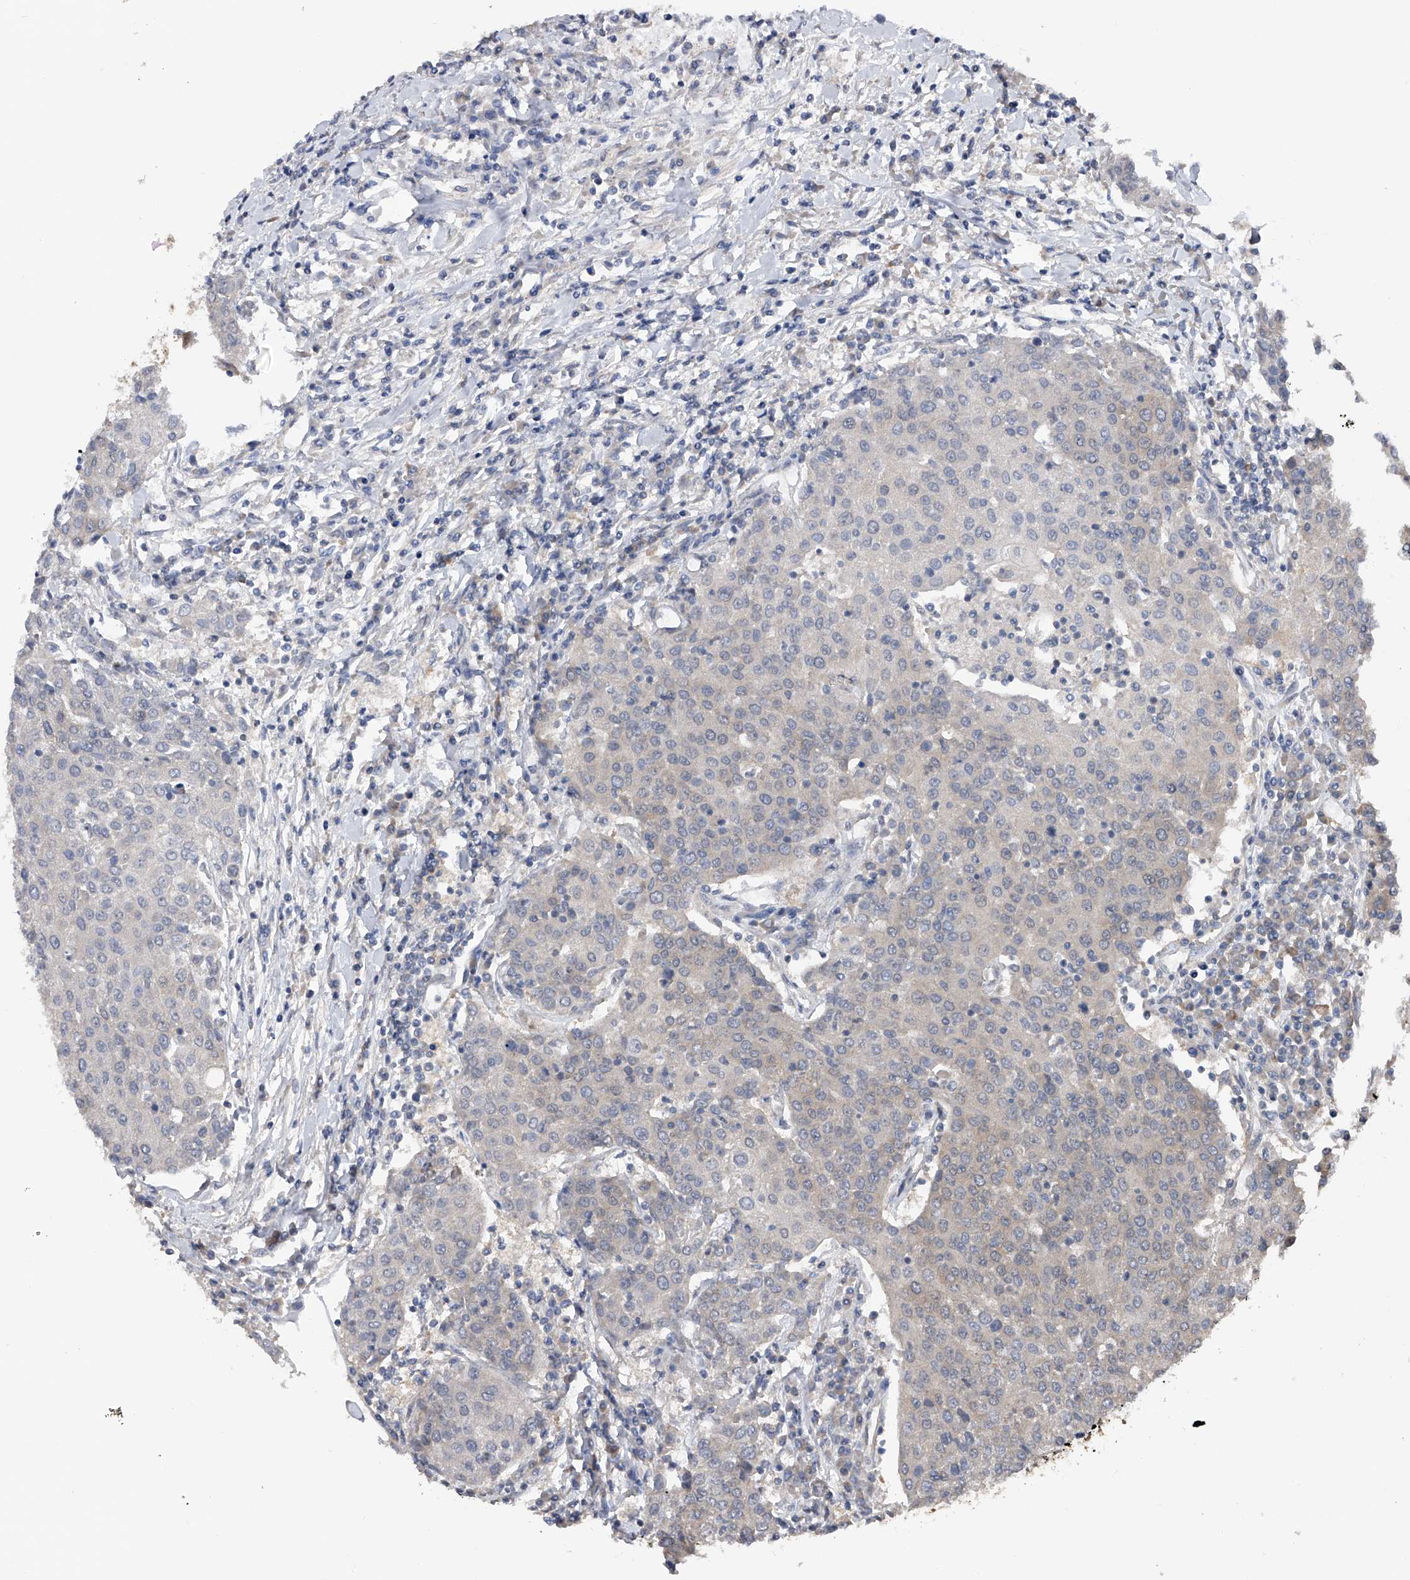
{"staining": {"intensity": "negative", "quantity": "none", "location": "none"}, "tissue": "urothelial cancer", "cell_type": "Tumor cells", "image_type": "cancer", "snomed": [{"axis": "morphology", "description": "Urothelial carcinoma, High grade"}, {"axis": "topography", "description": "Urinary bladder"}], "caption": "Immunohistochemistry (IHC) of urothelial carcinoma (high-grade) reveals no expression in tumor cells.", "gene": "CFAP298", "patient": {"sex": "female", "age": 85}}